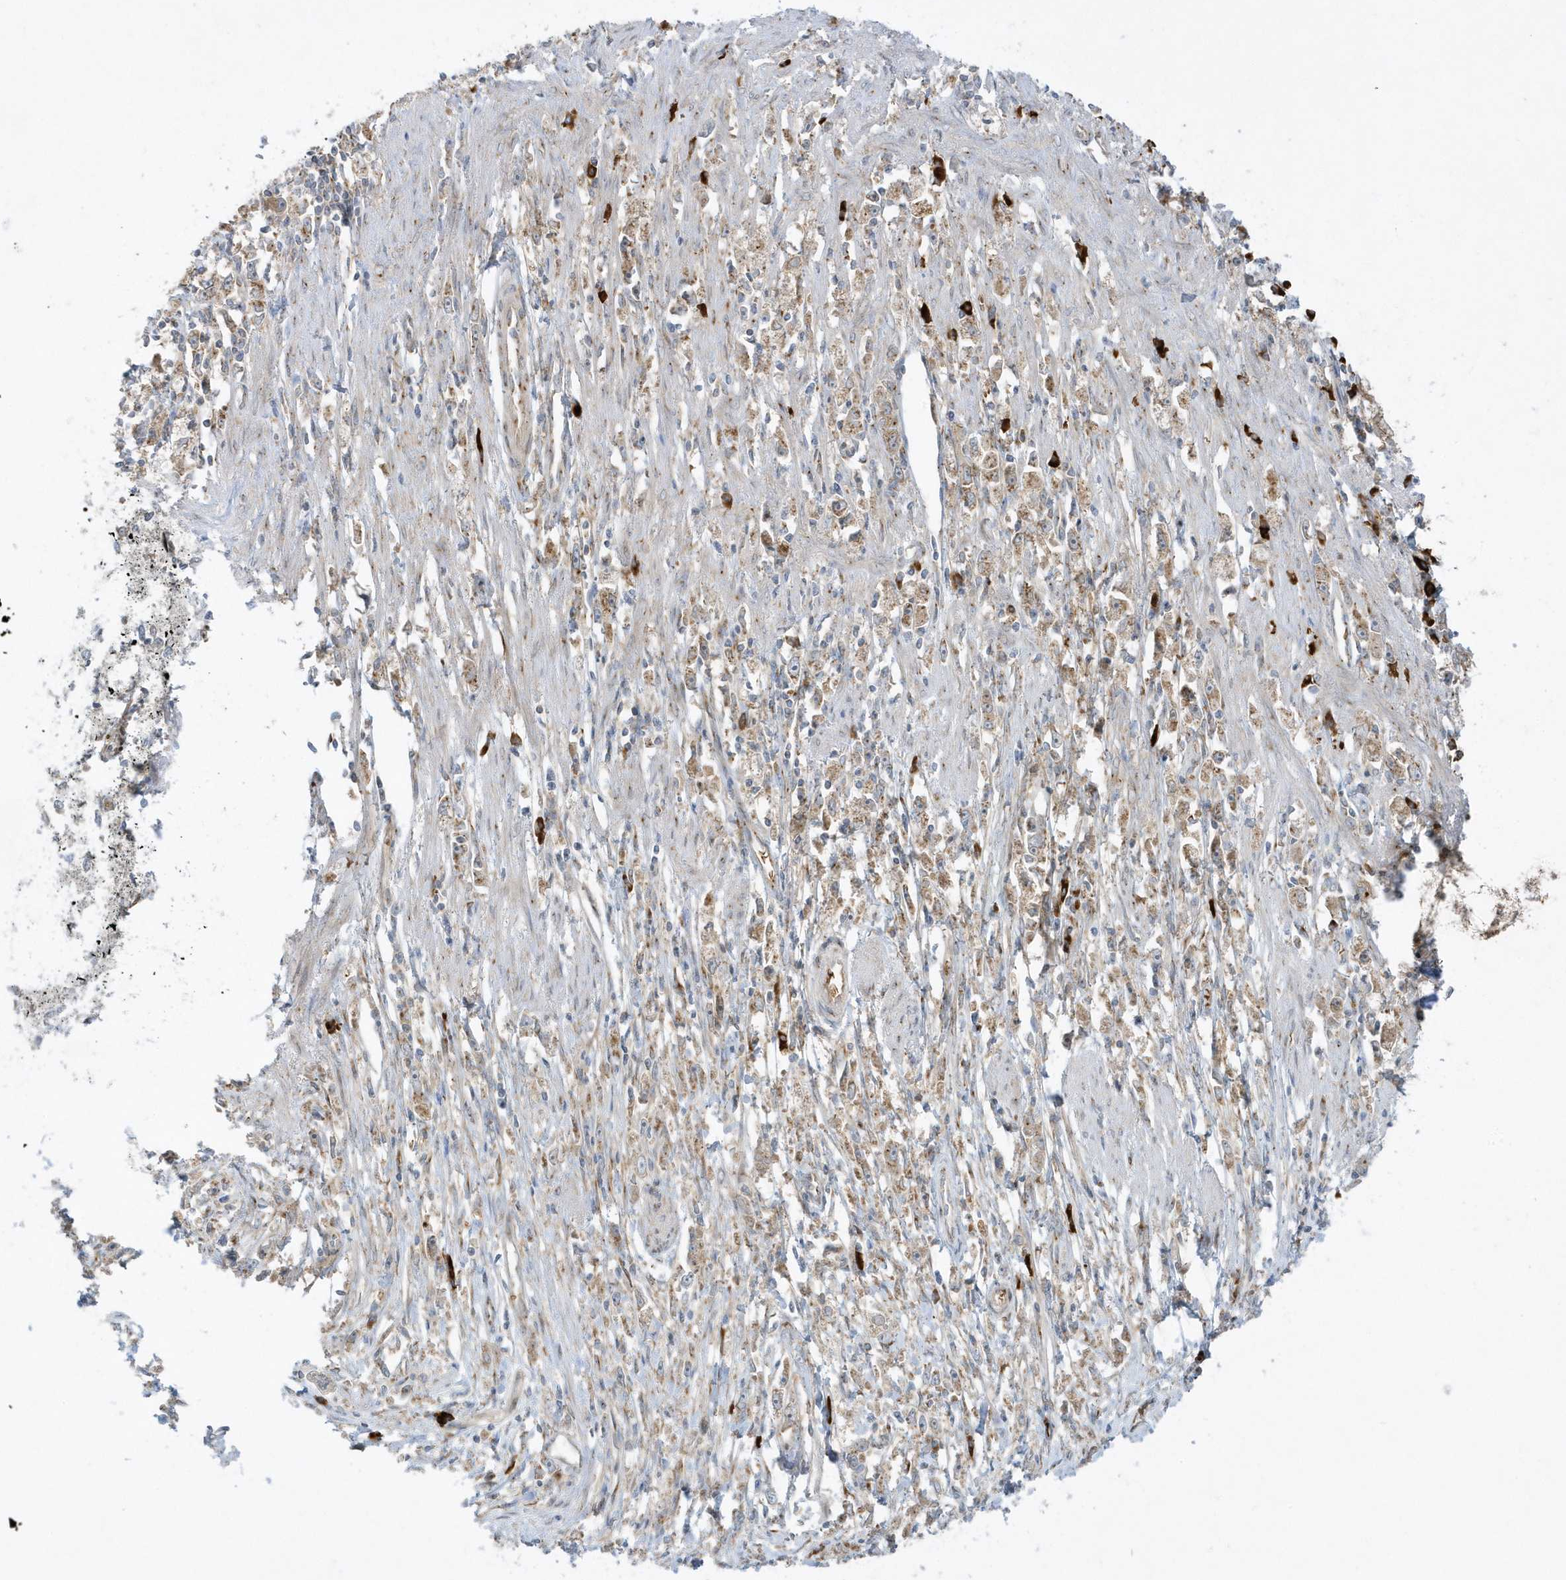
{"staining": {"intensity": "moderate", "quantity": "25%-75%", "location": "cytoplasmic/membranous"}, "tissue": "stomach cancer", "cell_type": "Tumor cells", "image_type": "cancer", "snomed": [{"axis": "morphology", "description": "Adenocarcinoma, NOS"}, {"axis": "topography", "description": "Stomach"}], "caption": "Protein staining of stomach cancer (adenocarcinoma) tissue displays moderate cytoplasmic/membranous positivity in approximately 25%-75% of tumor cells.", "gene": "RPP40", "patient": {"sex": "female", "age": 59}}